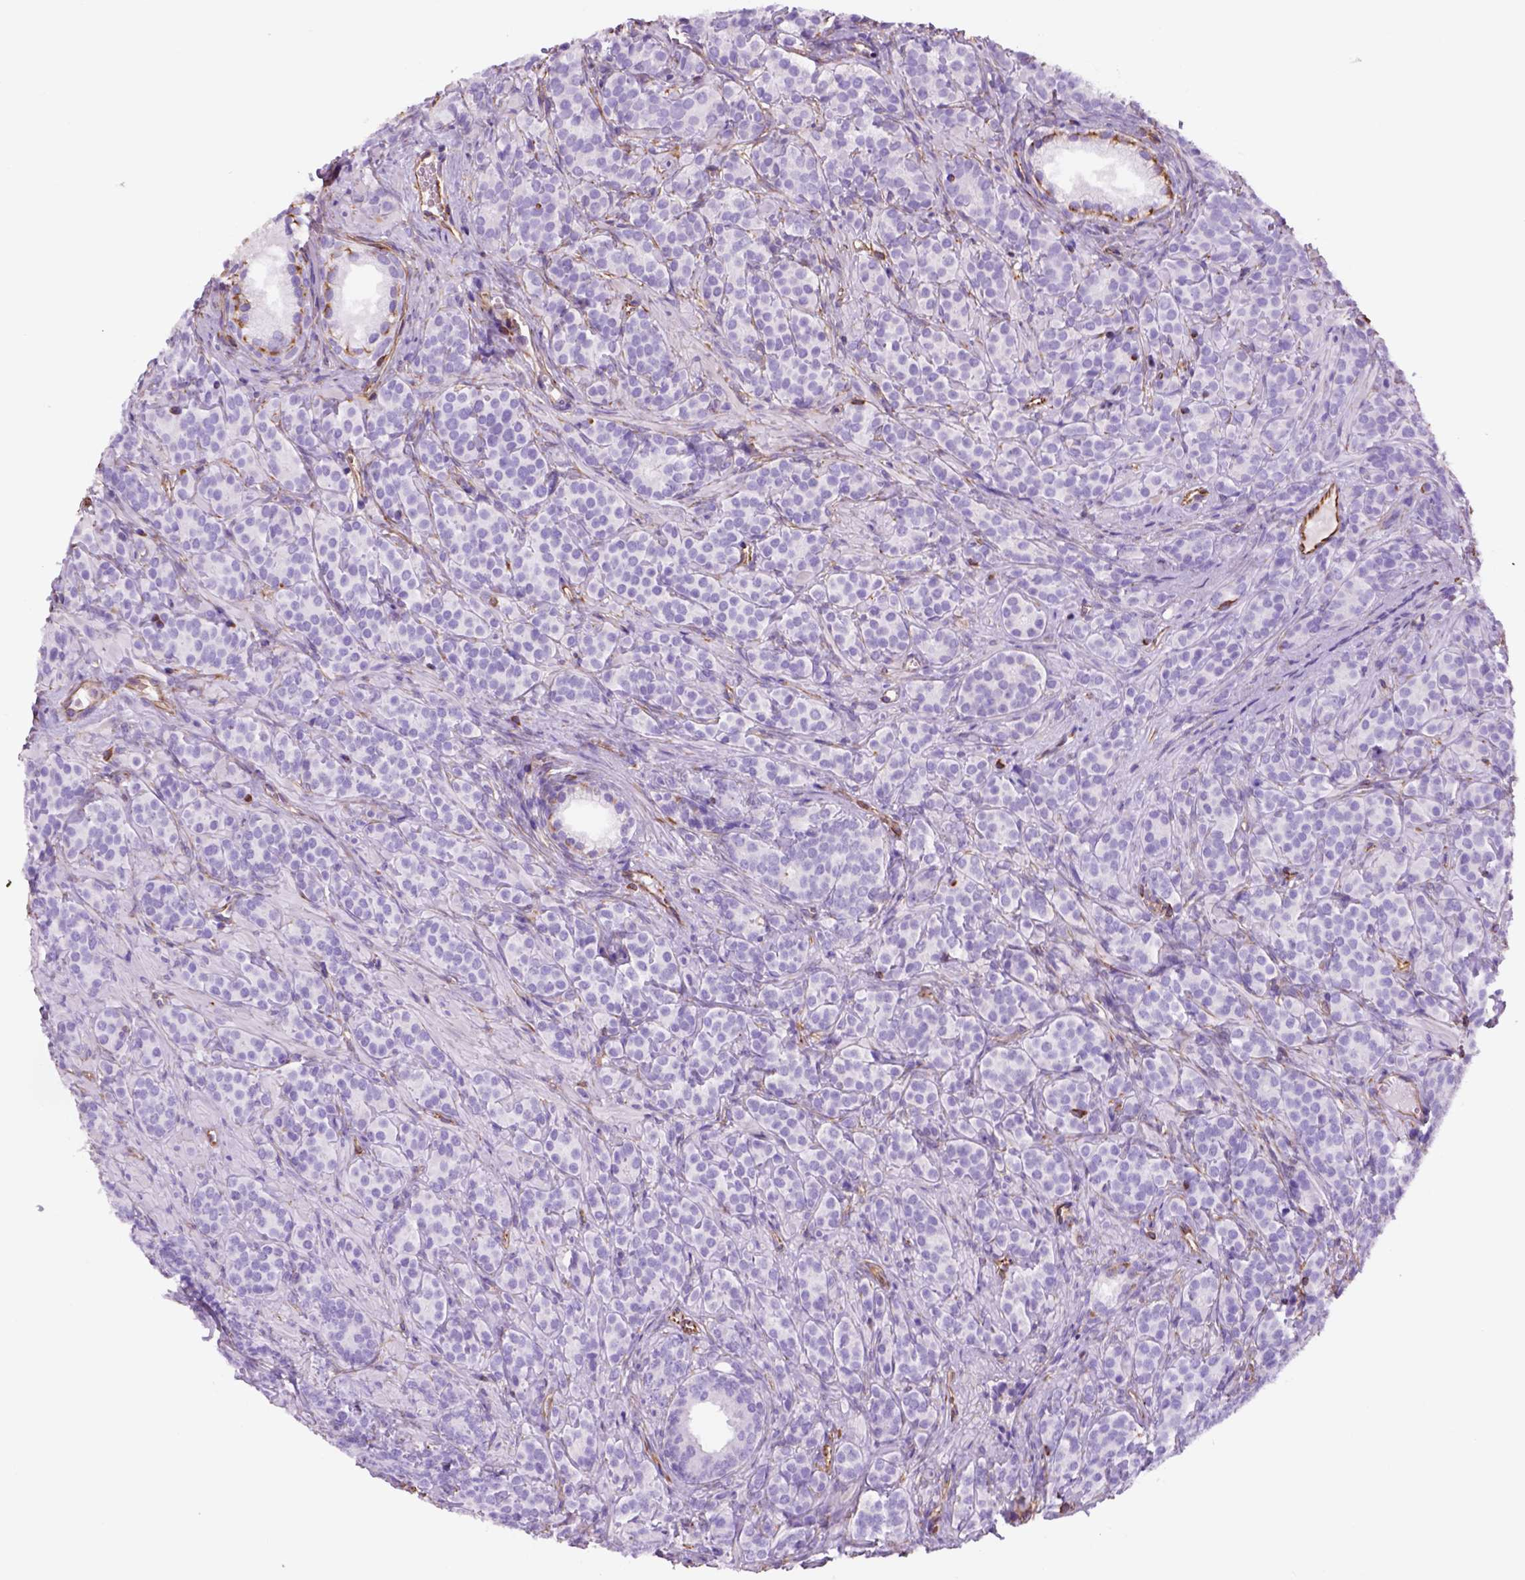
{"staining": {"intensity": "negative", "quantity": "none", "location": "none"}, "tissue": "prostate cancer", "cell_type": "Tumor cells", "image_type": "cancer", "snomed": [{"axis": "morphology", "description": "Adenocarcinoma, High grade"}, {"axis": "topography", "description": "Prostate"}], "caption": "Immunohistochemistry of high-grade adenocarcinoma (prostate) exhibits no expression in tumor cells.", "gene": "ZZZ3", "patient": {"sex": "male", "age": 84}}